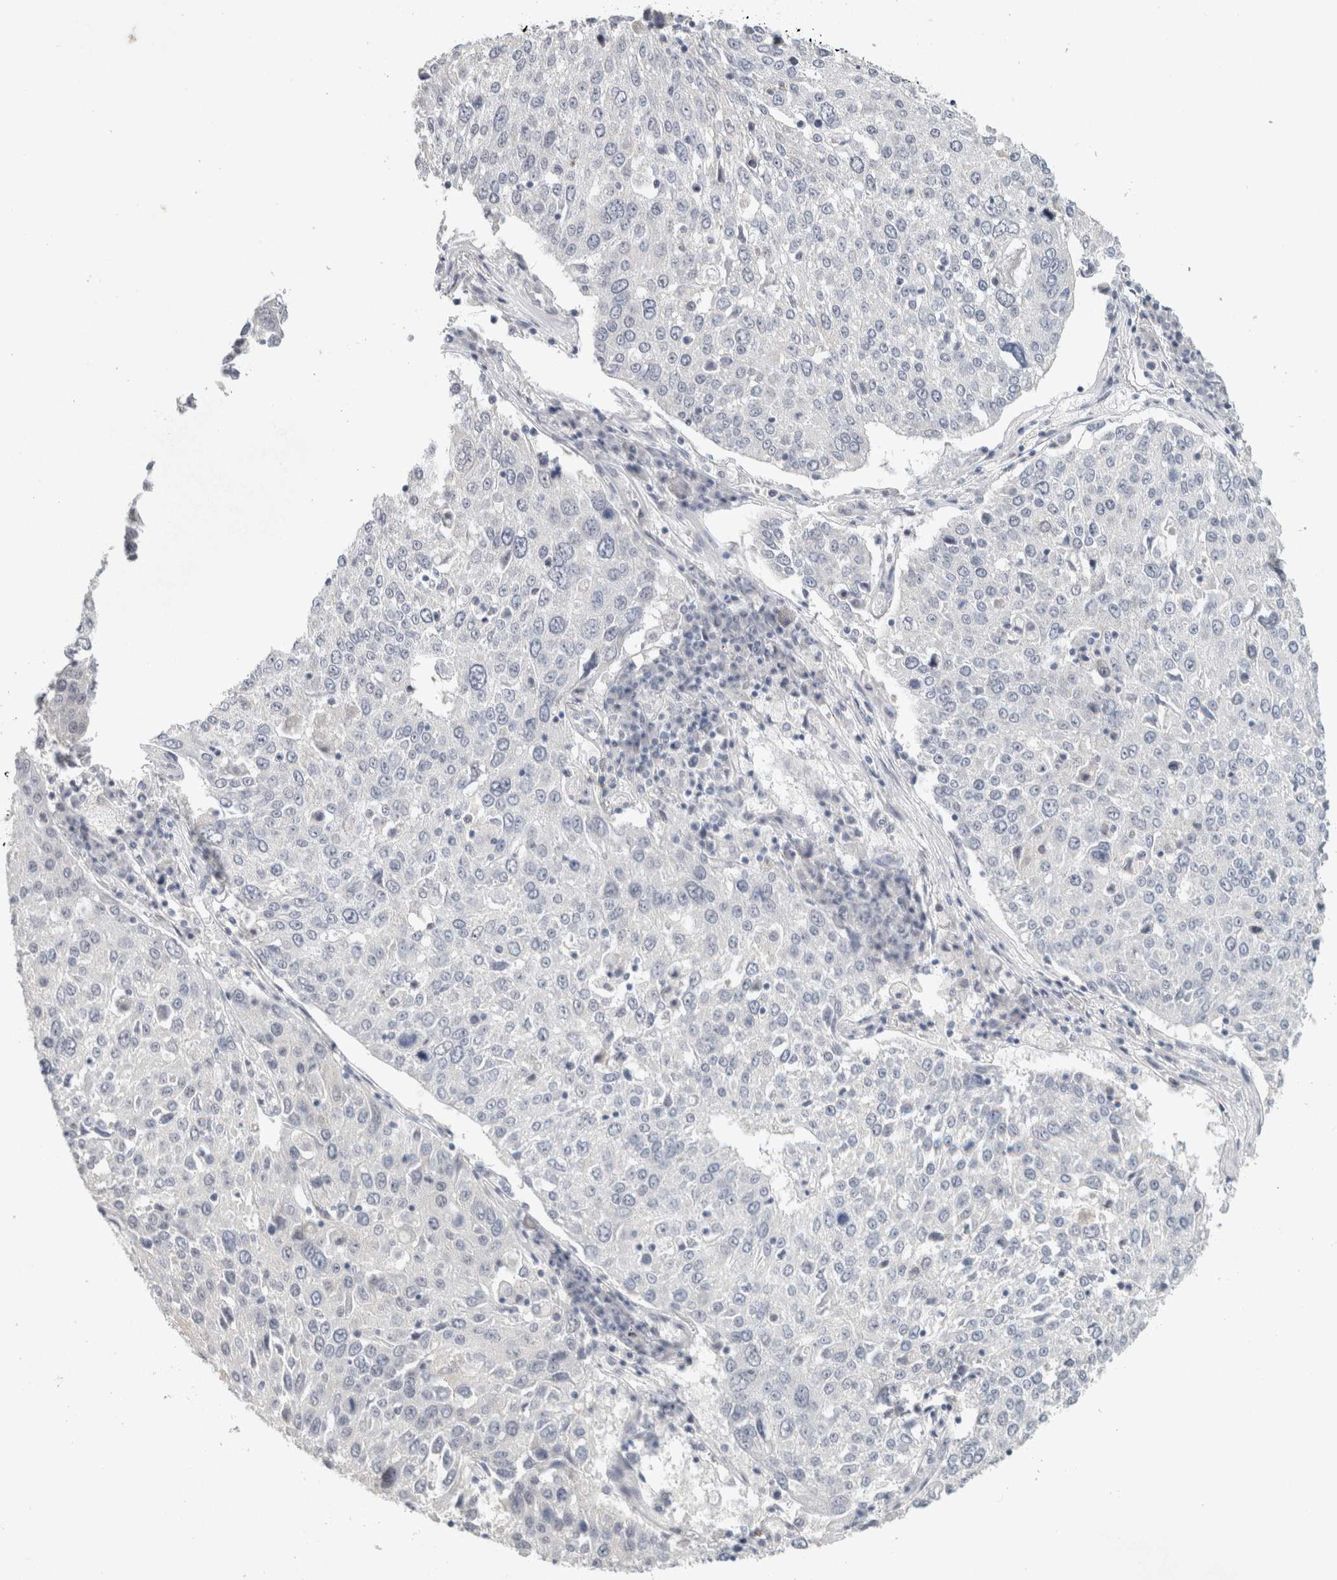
{"staining": {"intensity": "negative", "quantity": "none", "location": "none"}, "tissue": "lung cancer", "cell_type": "Tumor cells", "image_type": "cancer", "snomed": [{"axis": "morphology", "description": "Squamous cell carcinoma, NOS"}, {"axis": "topography", "description": "Lung"}], "caption": "This is a image of immunohistochemistry (IHC) staining of lung cancer, which shows no positivity in tumor cells.", "gene": "TONSL", "patient": {"sex": "male", "age": 65}}